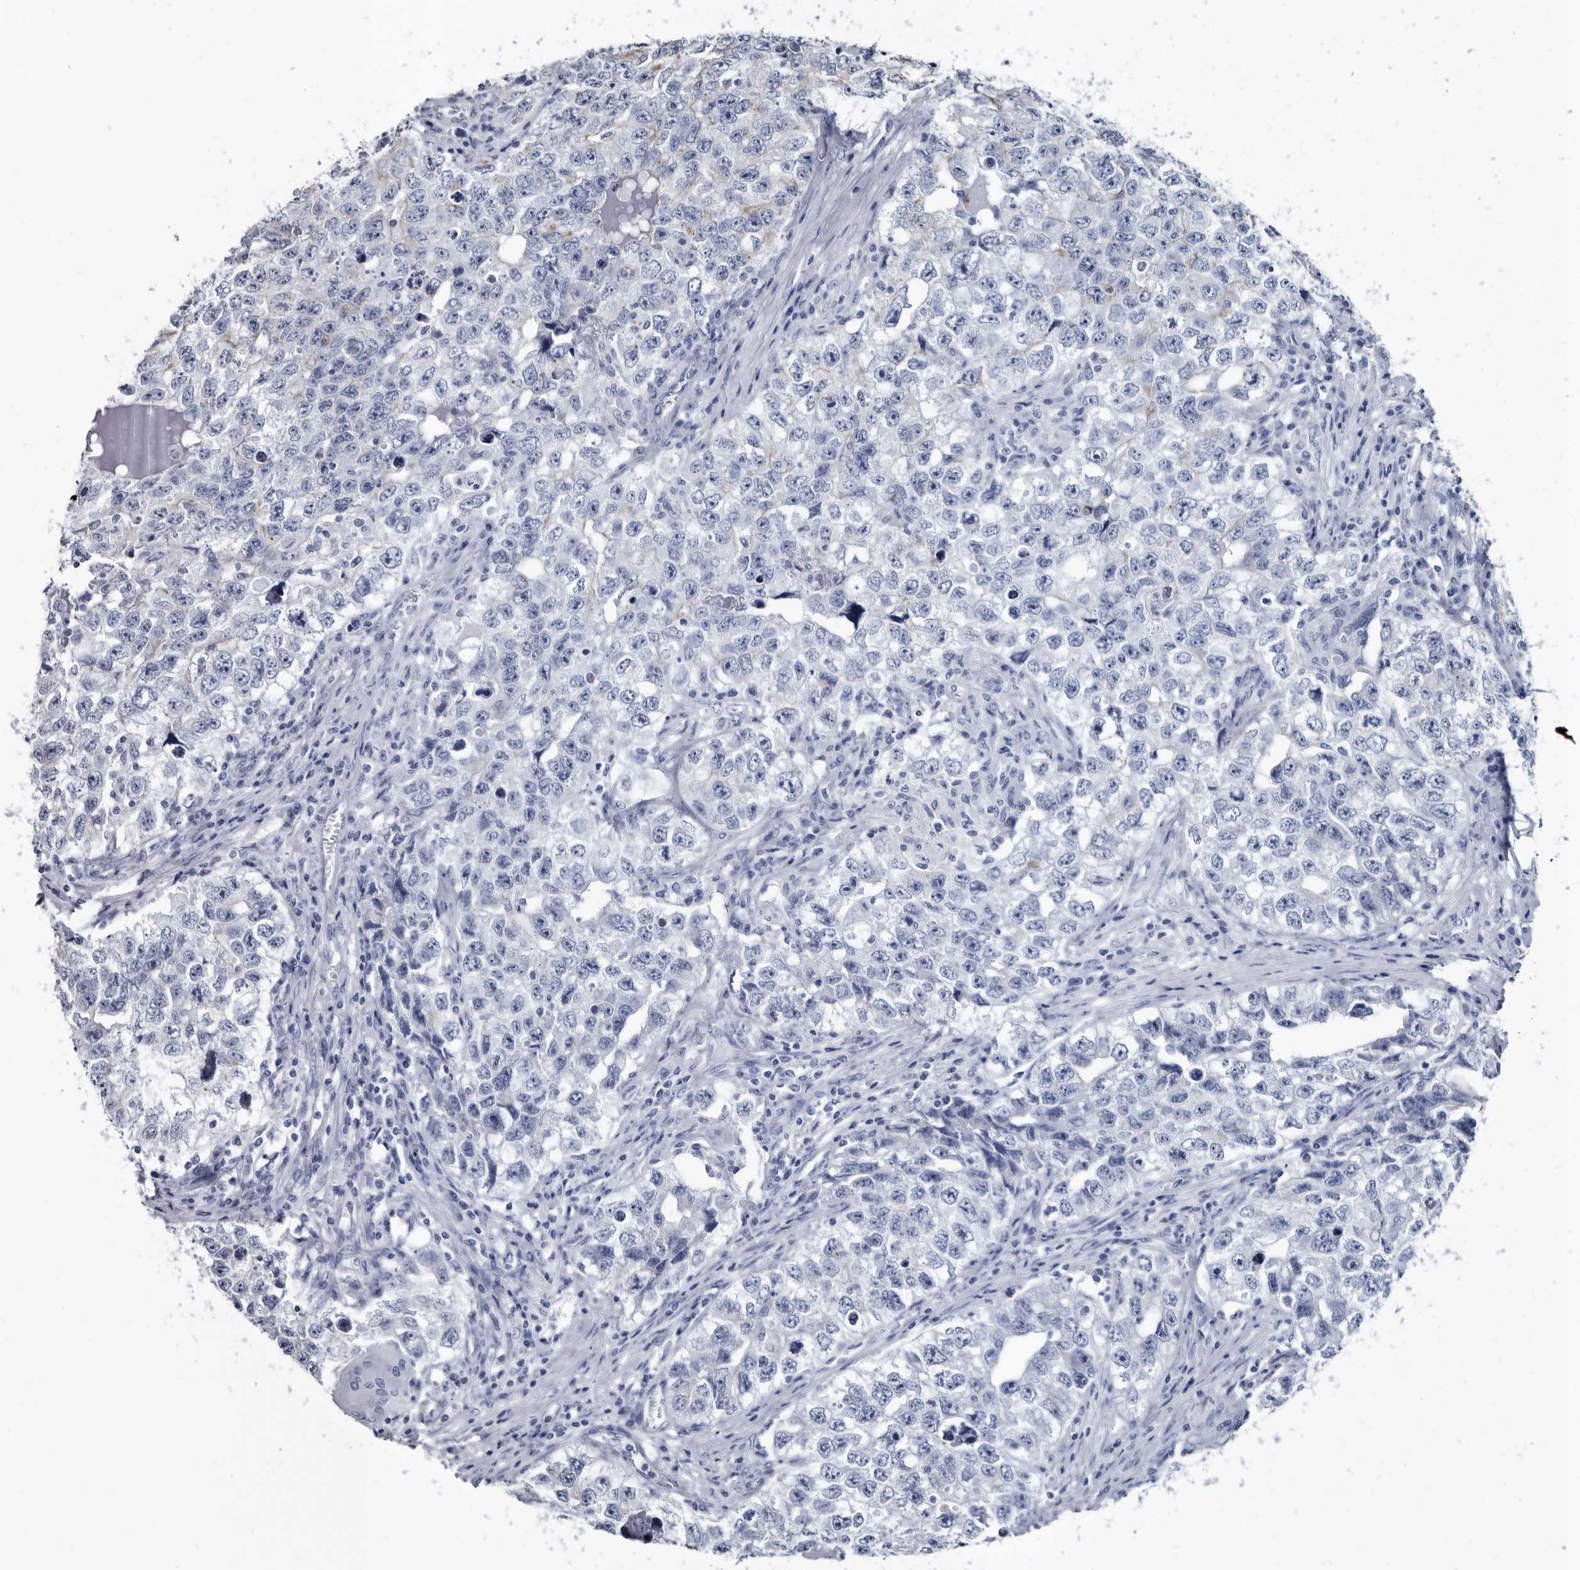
{"staining": {"intensity": "negative", "quantity": "none", "location": "none"}, "tissue": "testis cancer", "cell_type": "Tumor cells", "image_type": "cancer", "snomed": [{"axis": "morphology", "description": "Seminoma, NOS"}, {"axis": "morphology", "description": "Carcinoma, Embryonal, NOS"}, {"axis": "topography", "description": "Testis"}], "caption": "Tumor cells are negative for protein expression in human seminoma (testis).", "gene": "PRSS8", "patient": {"sex": "male", "age": 43}}